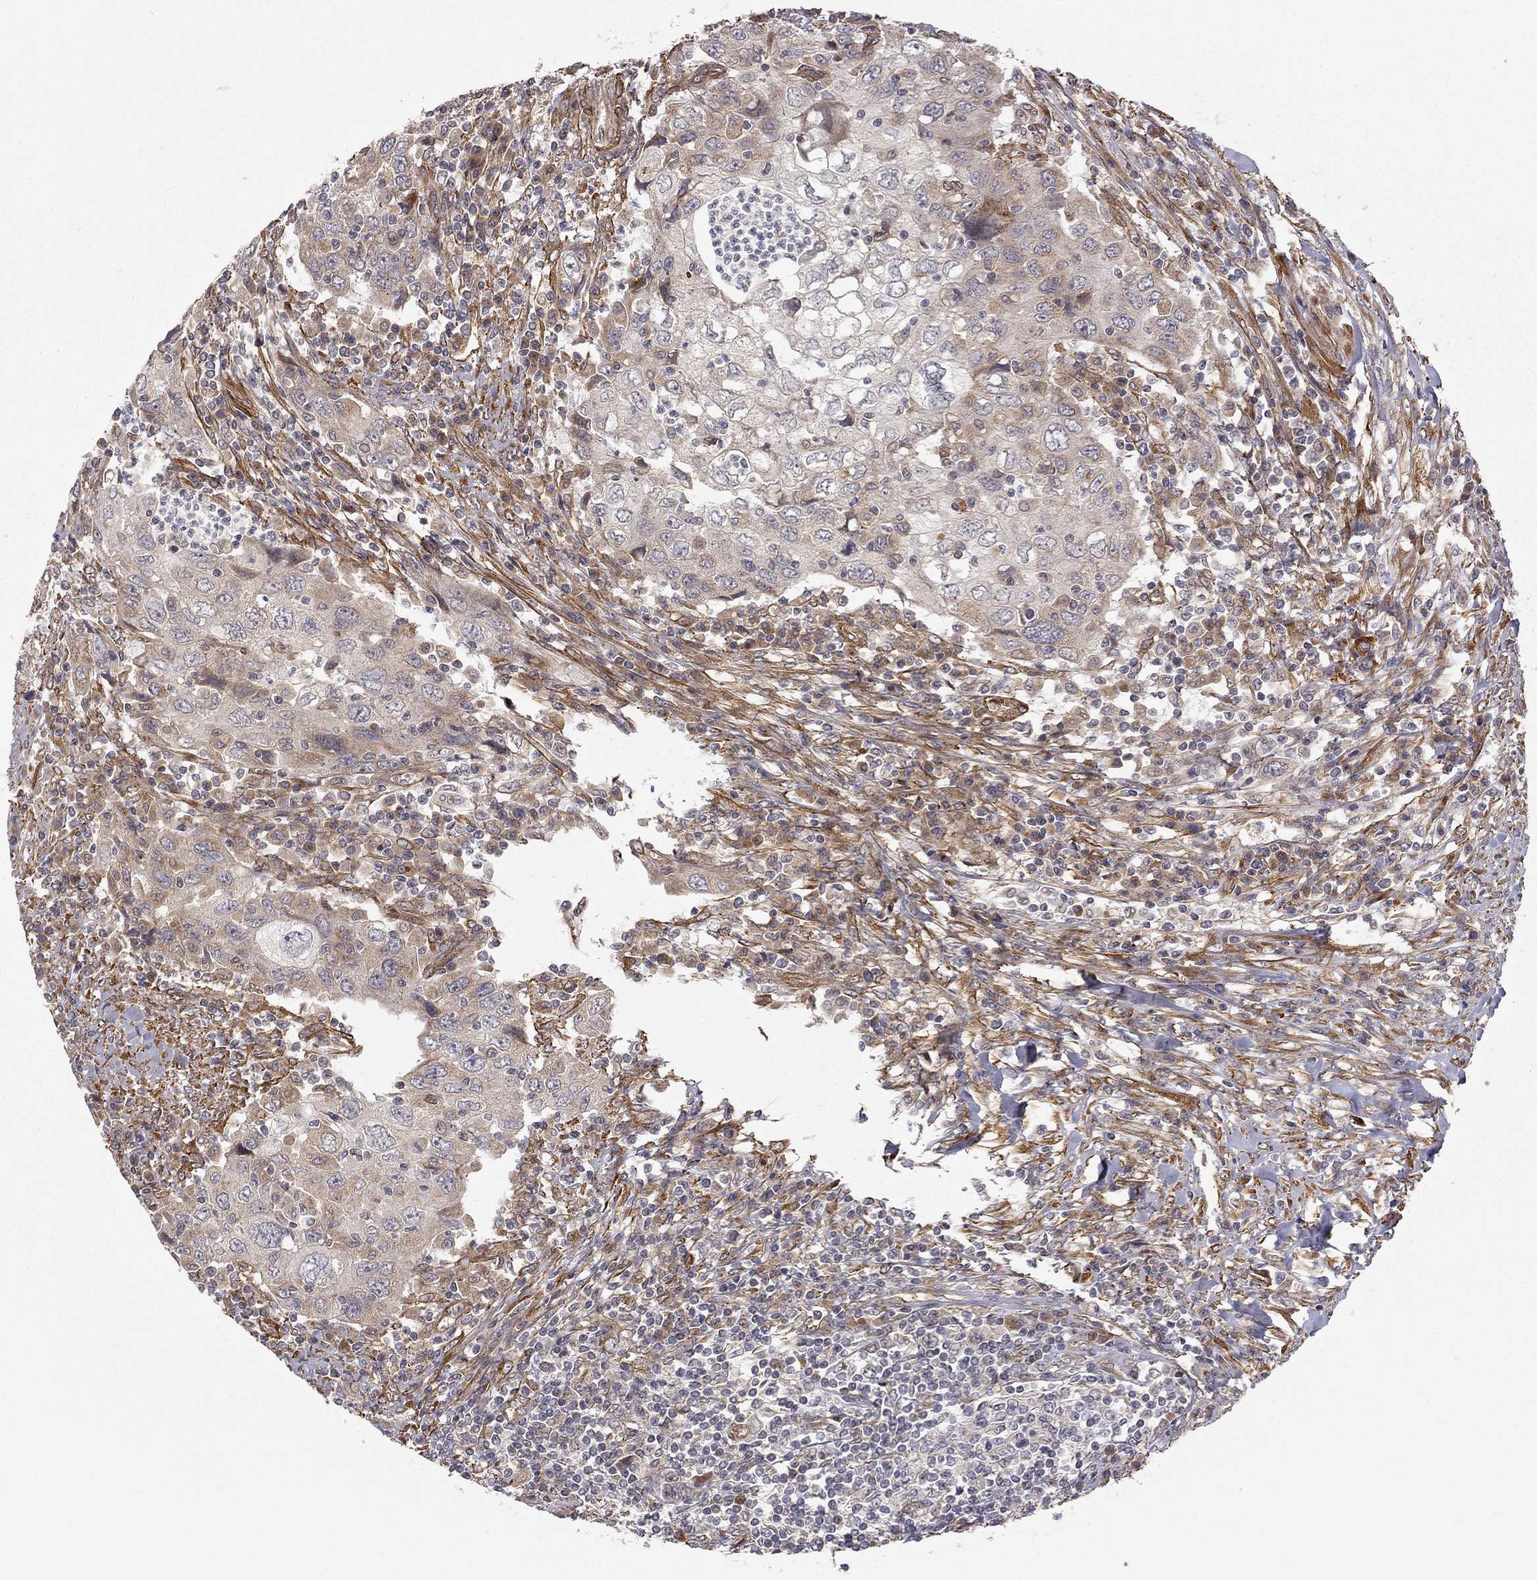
{"staining": {"intensity": "weak", "quantity": "25%-75%", "location": "cytoplasmic/membranous"}, "tissue": "urothelial cancer", "cell_type": "Tumor cells", "image_type": "cancer", "snomed": [{"axis": "morphology", "description": "Urothelial carcinoma, High grade"}, {"axis": "topography", "description": "Urinary bladder"}], "caption": "Urothelial cancer stained with a brown dye exhibits weak cytoplasmic/membranous positive expression in about 25%-75% of tumor cells.", "gene": "EXOC3L2", "patient": {"sex": "male", "age": 76}}